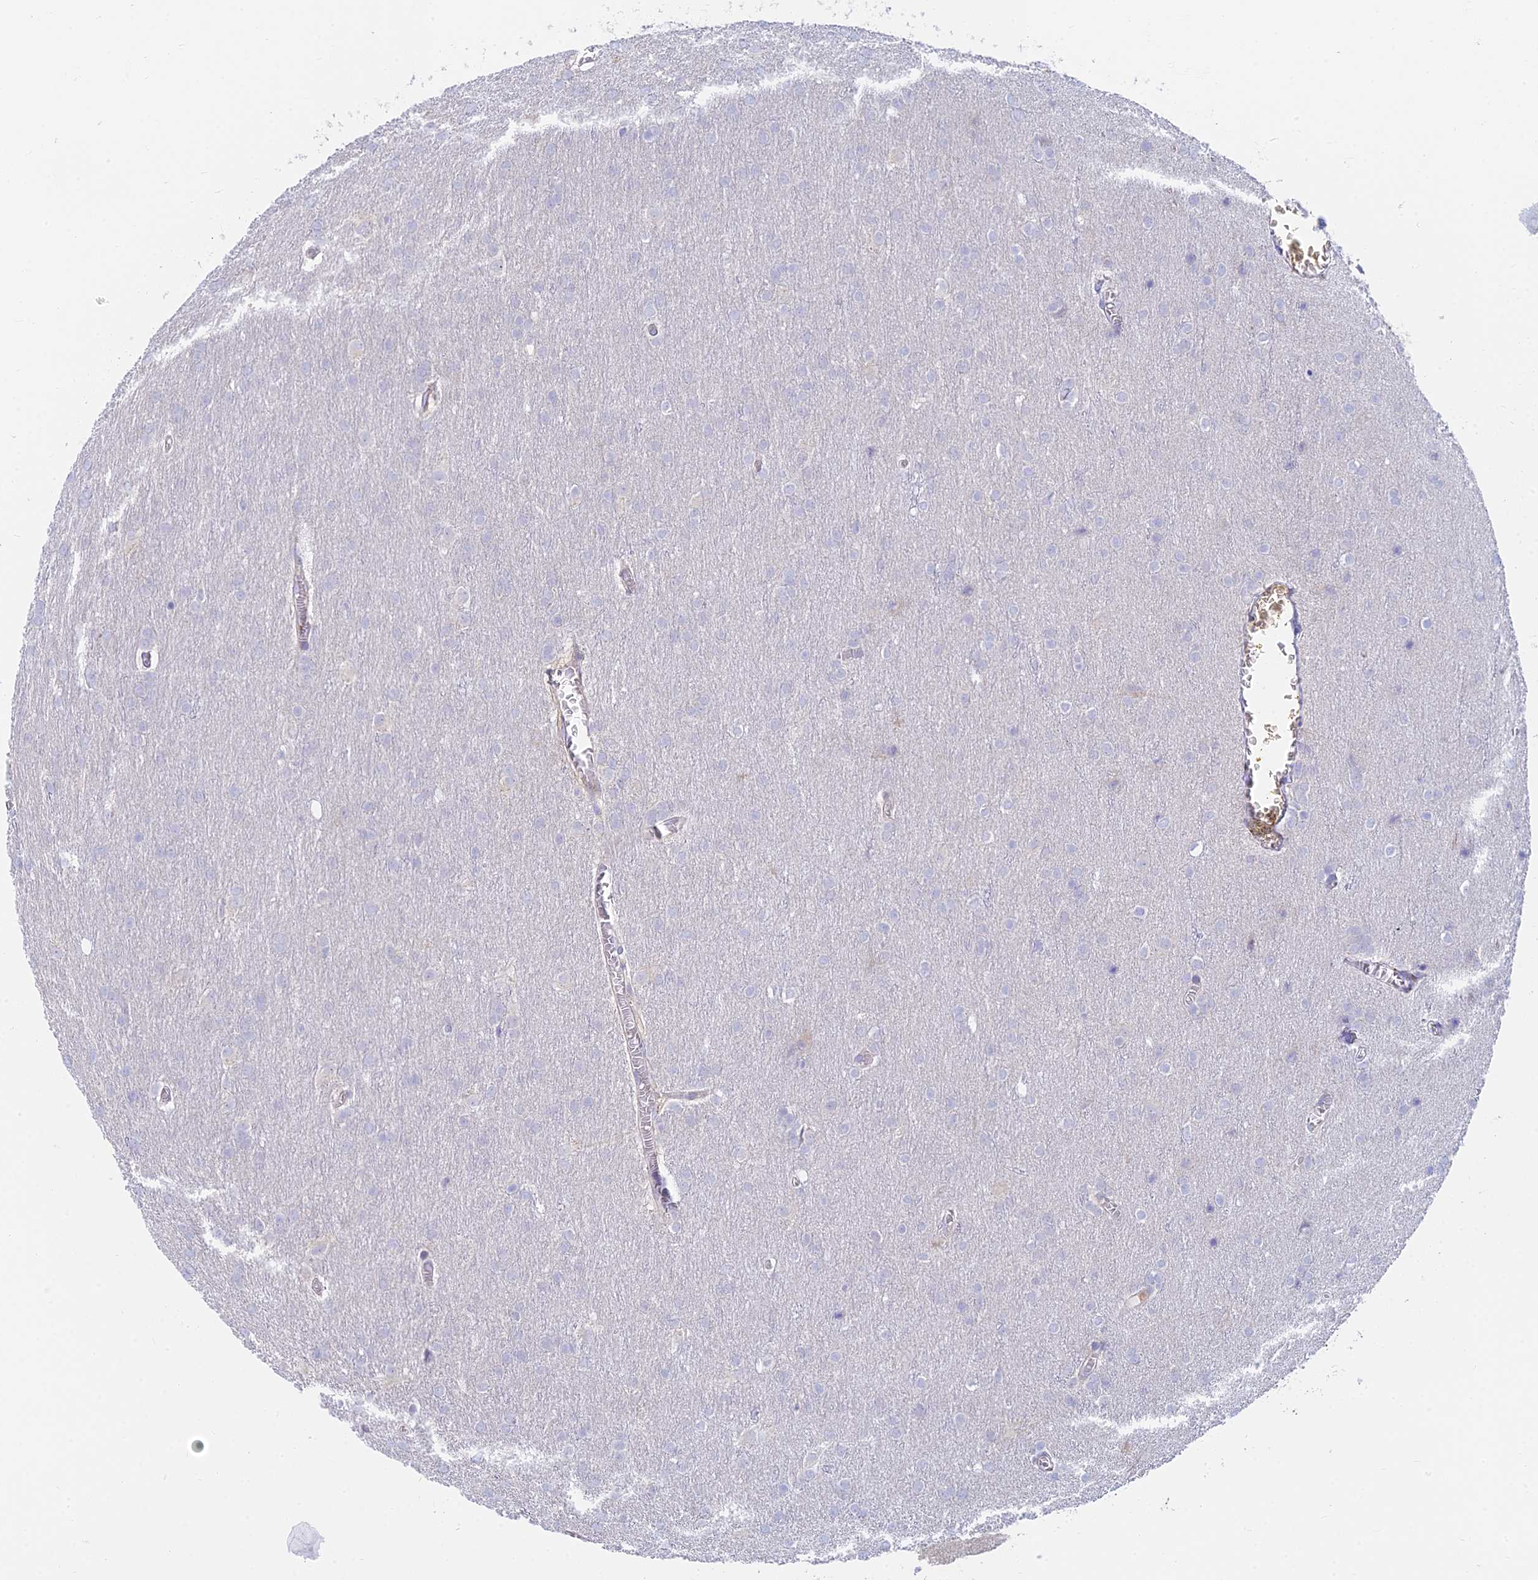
{"staining": {"intensity": "negative", "quantity": "none", "location": "none"}, "tissue": "glioma", "cell_type": "Tumor cells", "image_type": "cancer", "snomed": [{"axis": "morphology", "description": "Glioma, malignant, Low grade"}, {"axis": "topography", "description": "Brain"}], "caption": "This histopathology image is of malignant low-grade glioma stained with immunohistochemistry (IHC) to label a protein in brown with the nuclei are counter-stained blue. There is no expression in tumor cells. (DAB immunohistochemistry (IHC) visualized using brightfield microscopy, high magnification).", "gene": "STRN4", "patient": {"sex": "female", "age": 32}}